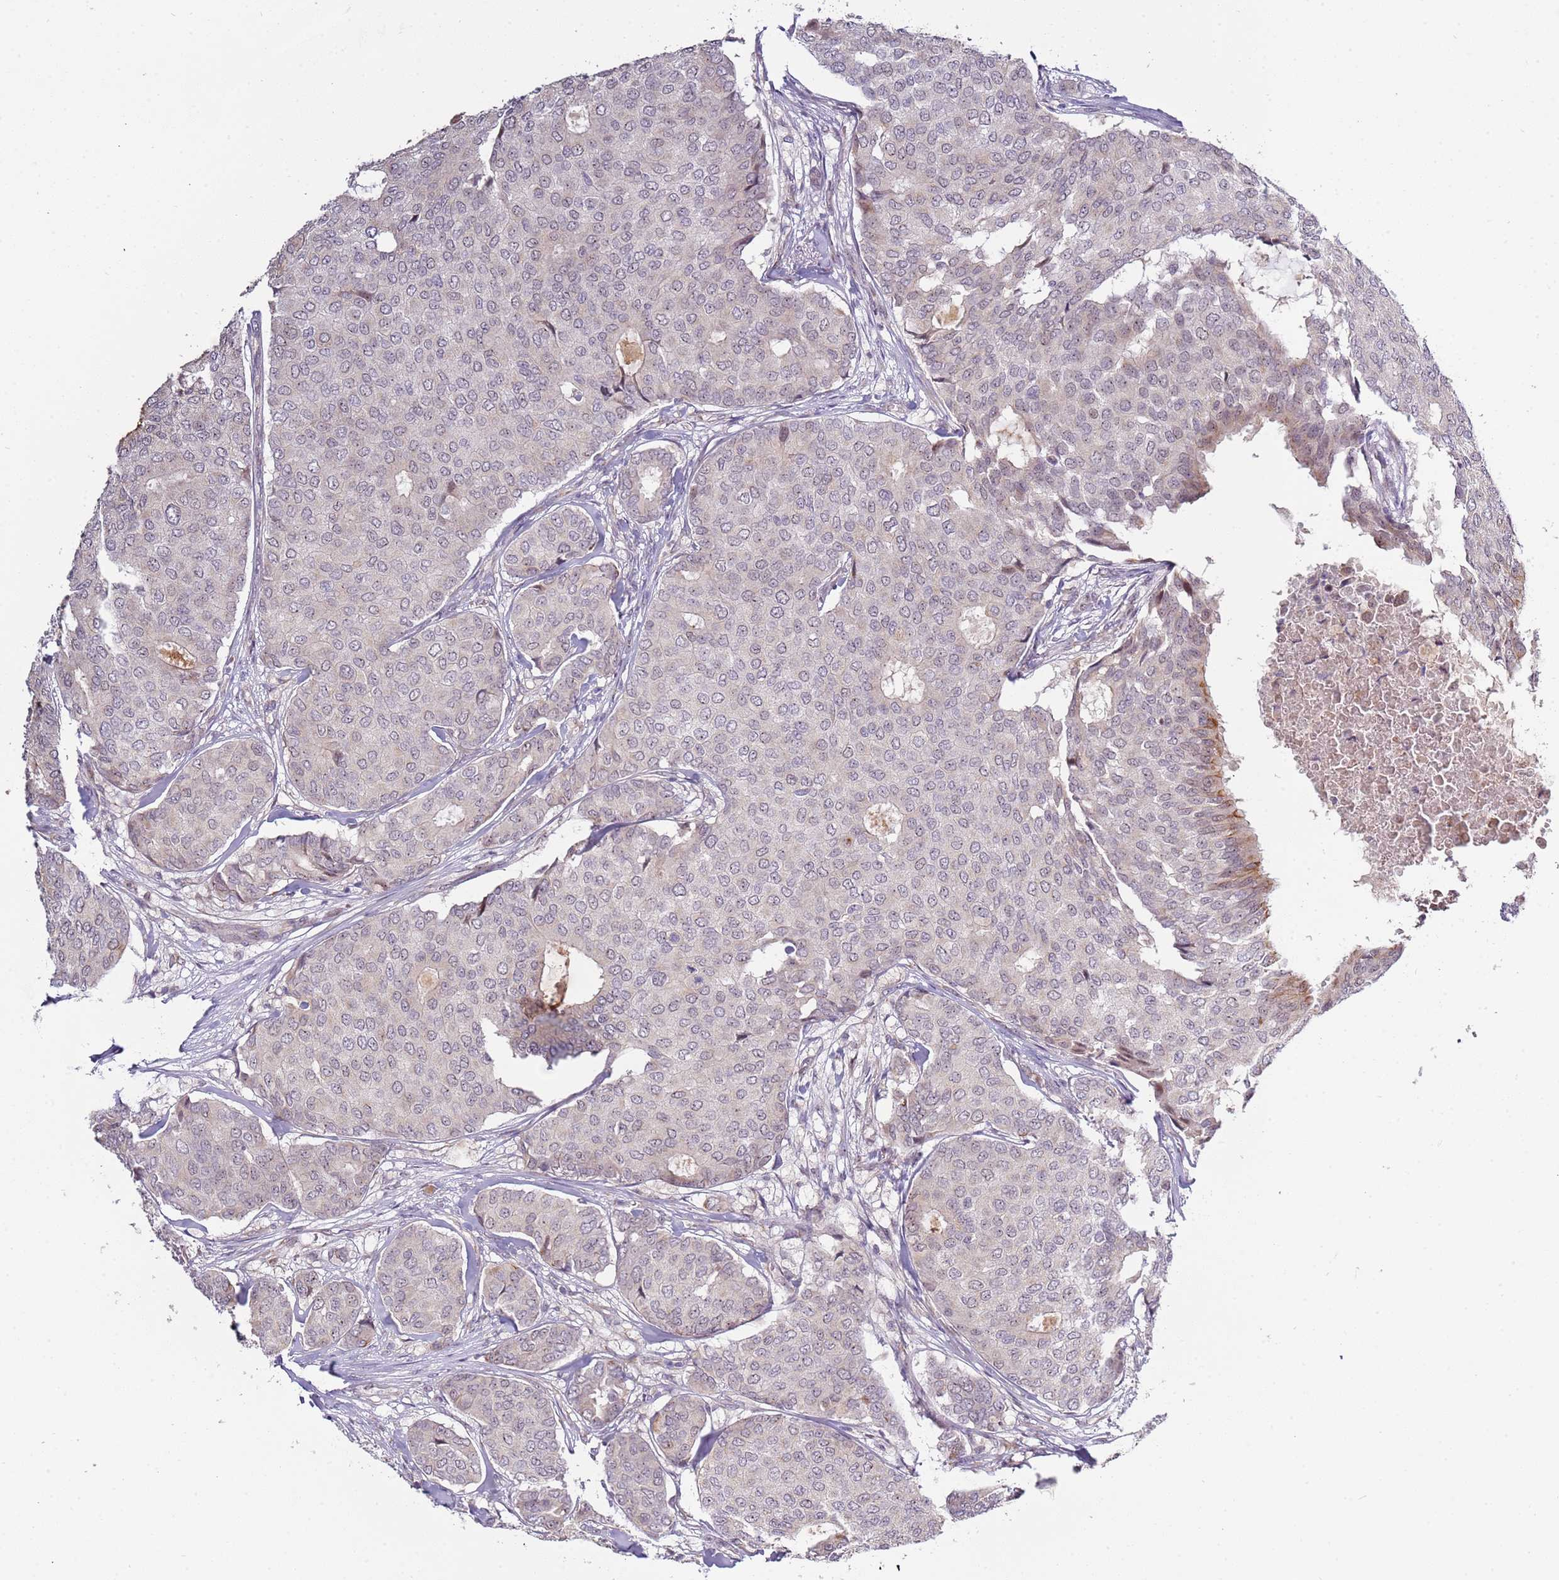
{"staining": {"intensity": "negative", "quantity": "none", "location": "none"}, "tissue": "breast cancer", "cell_type": "Tumor cells", "image_type": "cancer", "snomed": [{"axis": "morphology", "description": "Duct carcinoma"}, {"axis": "topography", "description": "Breast"}], "caption": "This is a image of IHC staining of breast cancer, which shows no expression in tumor cells.", "gene": "UCMA", "patient": {"sex": "female", "age": 75}}